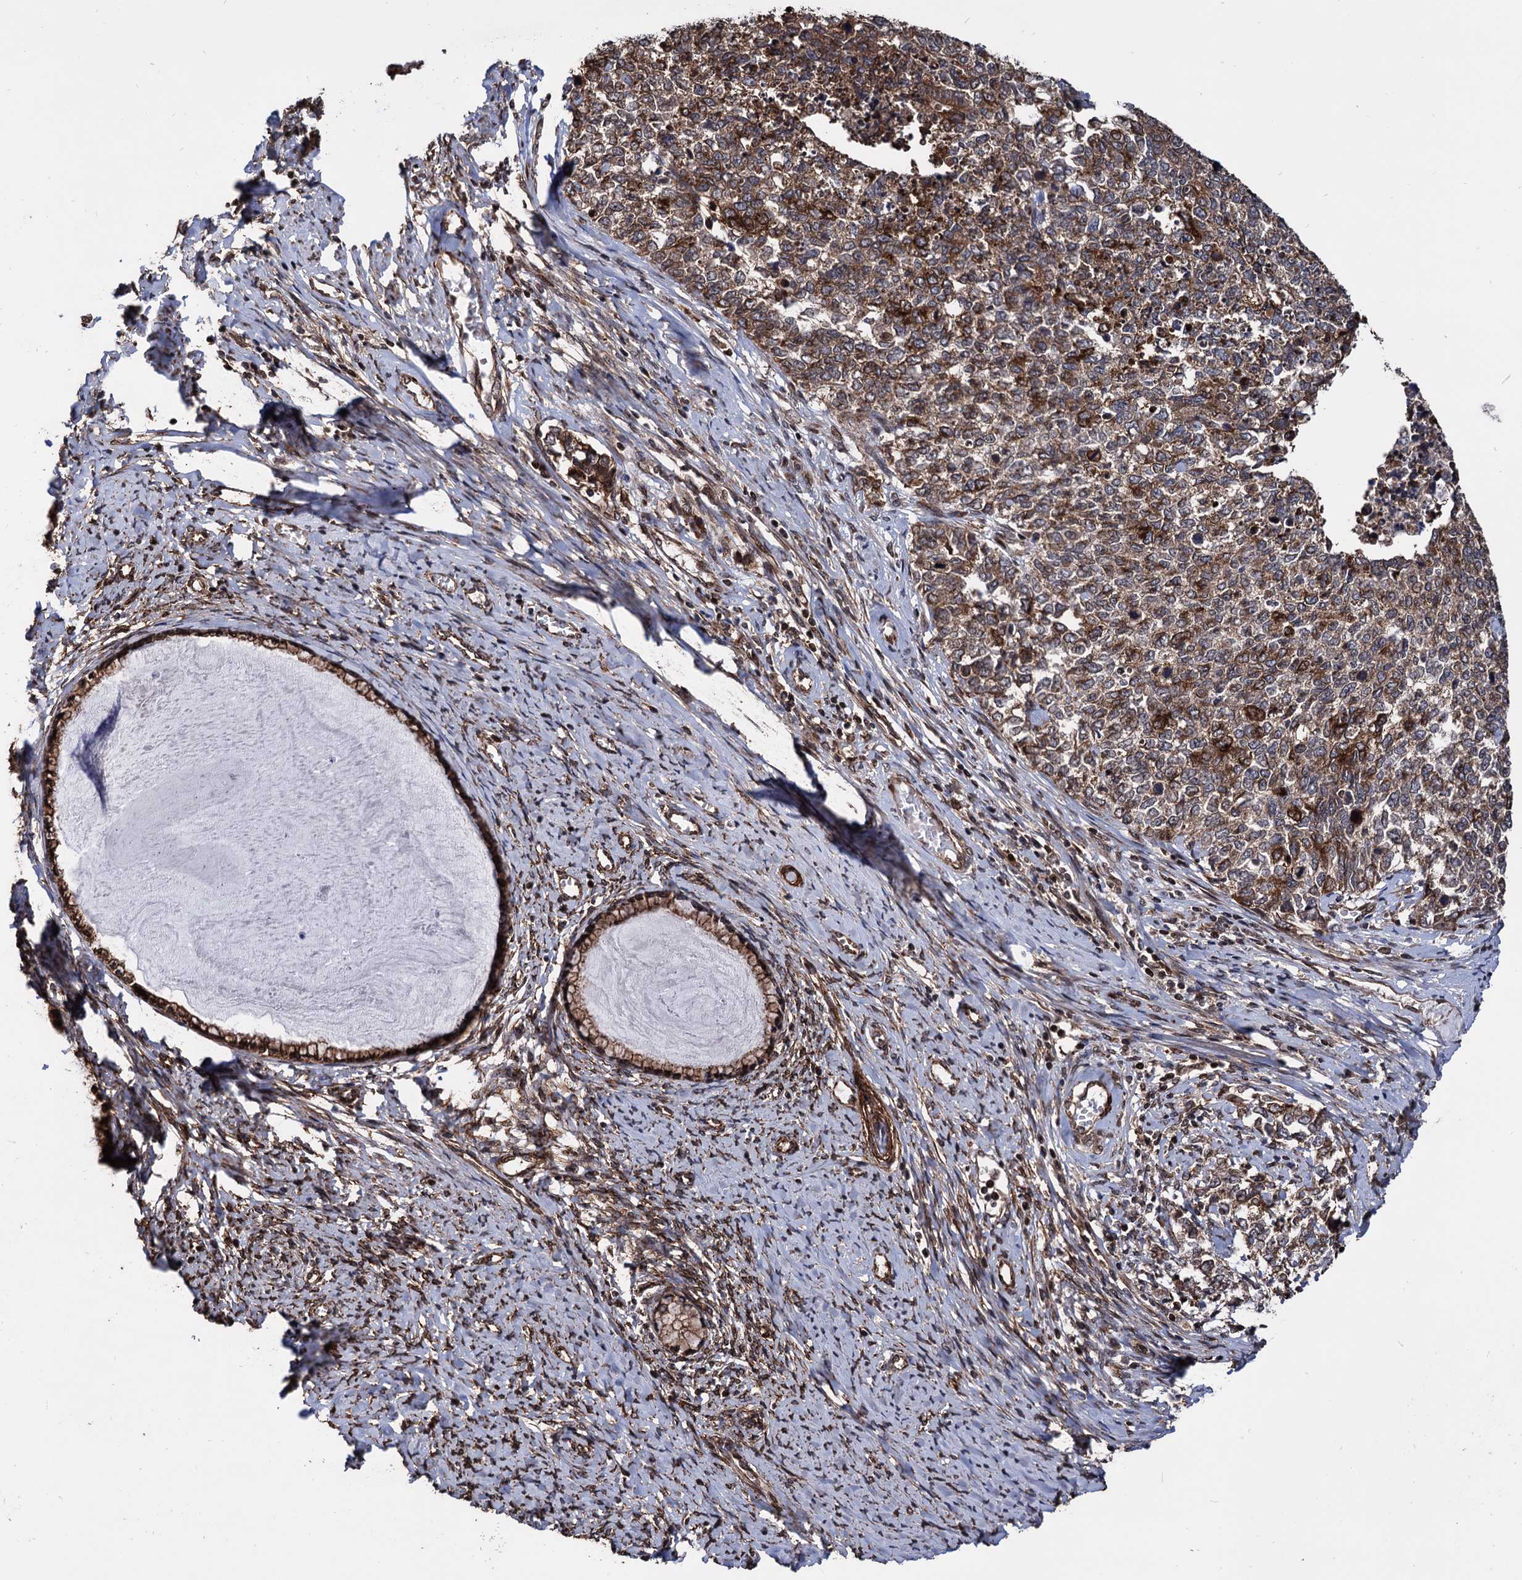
{"staining": {"intensity": "strong", "quantity": ">75%", "location": "cytoplasmic/membranous"}, "tissue": "cervical cancer", "cell_type": "Tumor cells", "image_type": "cancer", "snomed": [{"axis": "morphology", "description": "Squamous cell carcinoma, NOS"}, {"axis": "topography", "description": "Cervix"}], "caption": "Brown immunohistochemical staining in cervical cancer (squamous cell carcinoma) shows strong cytoplasmic/membranous staining in about >75% of tumor cells. The staining was performed using DAB, with brown indicating positive protein expression. Nuclei are stained blue with hematoxylin.", "gene": "ANKRD12", "patient": {"sex": "female", "age": 63}}